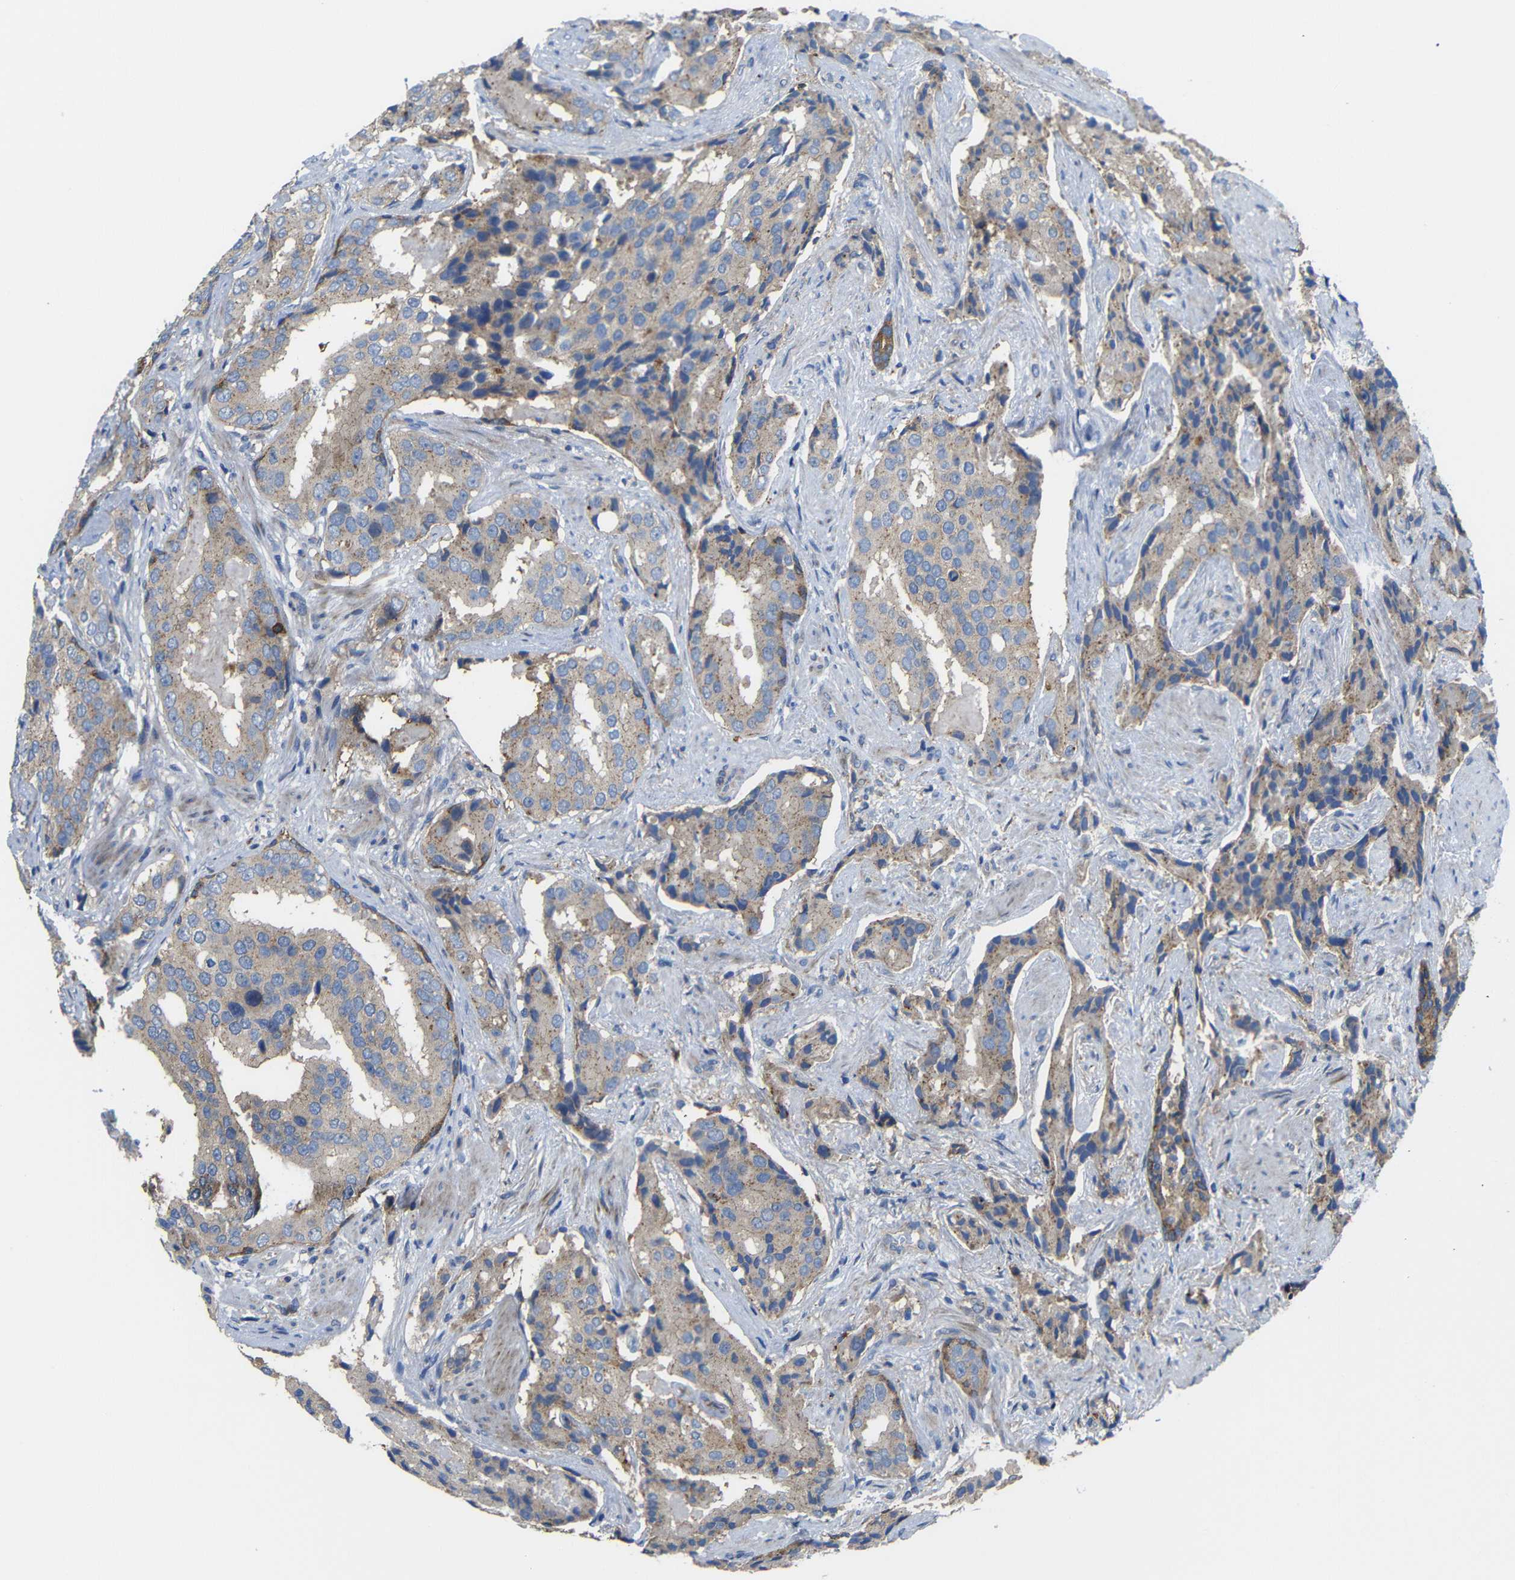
{"staining": {"intensity": "weak", "quantity": ">75%", "location": "cytoplasmic/membranous"}, "tissue": "prostate cancer", "cell_type": "Tumor cells", "image_type": "cancer", "snomed": [{"axis": "morphology", "description": "Adenocarcinoma, High grade"}, {"axis": "topography", "description": "Prostate"}], "caption": "IHC micrograph of neoplastic tissue: adenocarcinoma (high-grade) (prostate) stained using IHC shows low levels of weak protein expression localized specifically in the cytoplasmic/membranous of tumor cells, appearing as a cytoplasmic/membranous brown color.", "gene": "SYPL1", "patient": {"sex": "male", "age": 58}}